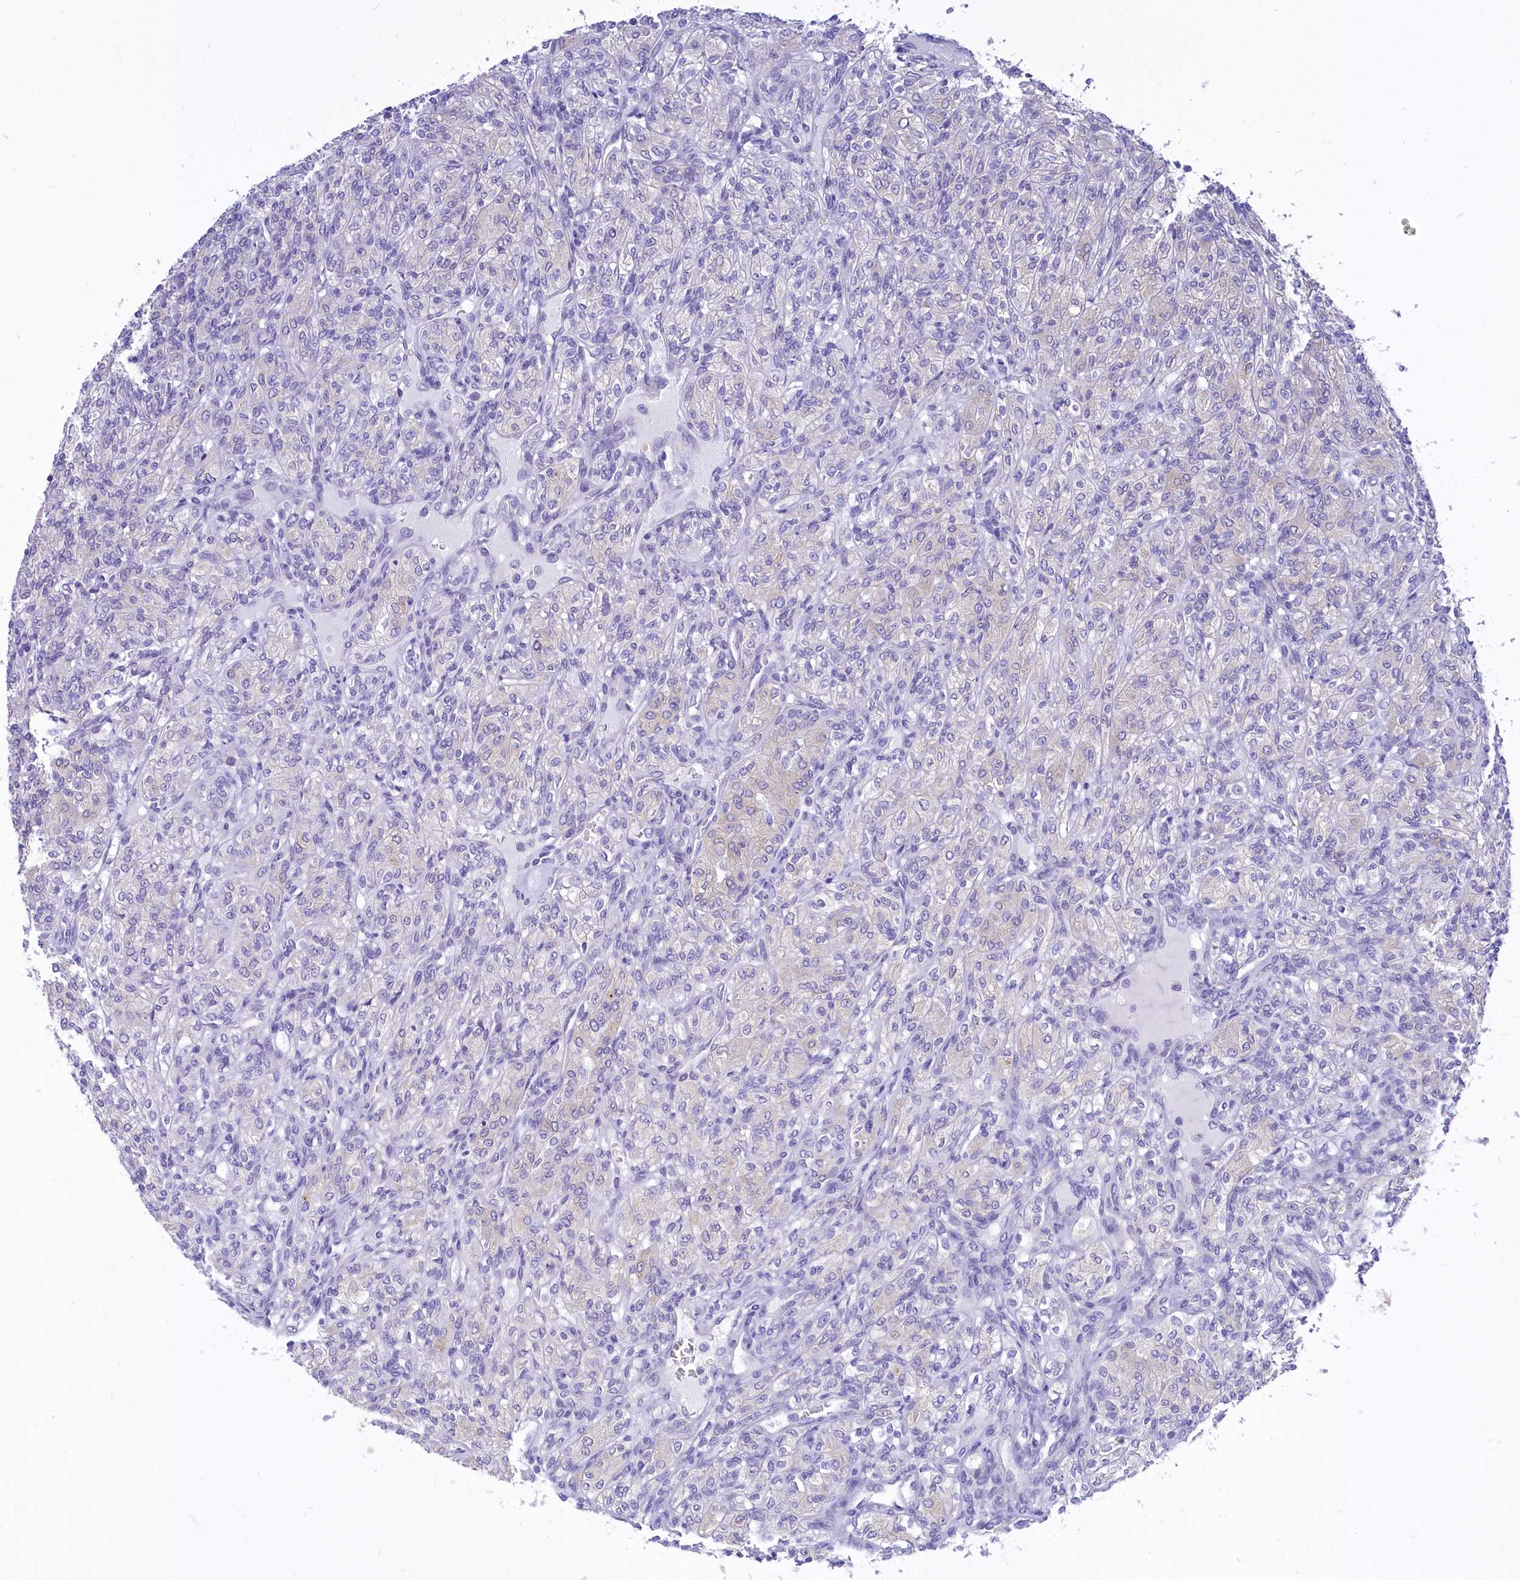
{"staining": {"intensity": "negative", "quantity": "none", "location": "none"}, "tissue": "renal cancer", "cell_type": "Tumor cells", "image_type": "cancer", "snomed": [{"axis": "morphology", "description": "Adenocarcinoma, NOS"}, {"axis": "topography", "description": "Kidney"}], "caption": "Immunohistochemistry (IHC) photomicrograph of human renal cancer stained for a protein (brown), which displays no staining in tumor cells.", "gene": "DCAF16", "patient": {"sex": "male", "age": 77}}